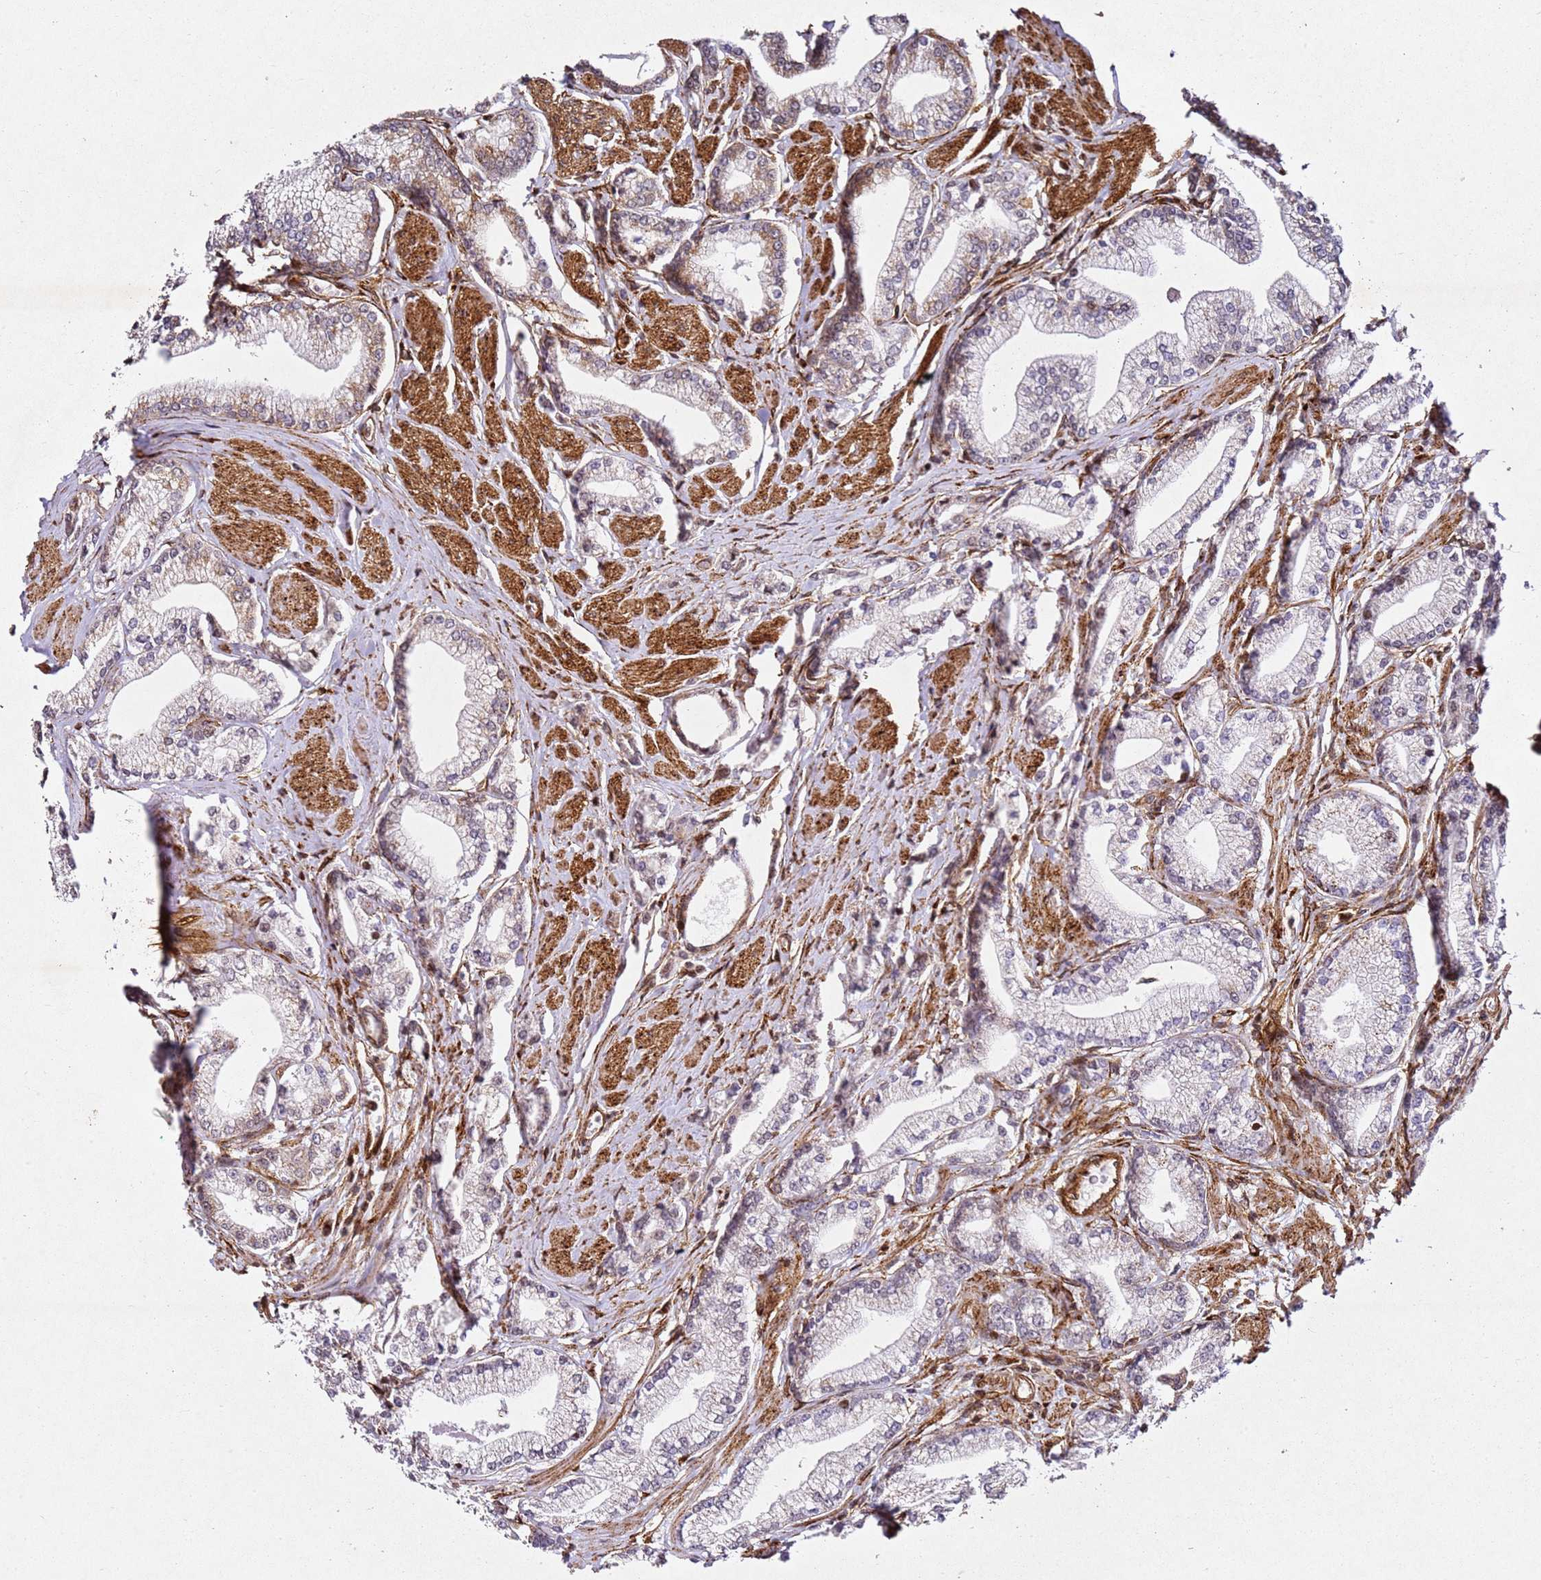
{"staining": {"intensity": "moderate", "quantity": "<25%", "location": "cytoplasmic/membranous"}, "tissue": "prostate cancer", "cell_type": "Tumor cells", "image_type": "cancer", "snomed": [{"axis": "morphology", "description": "Adenocarcinoma, High grade"}, {"axis": "topography", "description": "Prostate"}], "caption": "Human high-grade adenocarcinoma (prostate) stained with a protein marker shows moderate staining in tumor cells.", "gene": "ZNF296", "patient": {"sex": "male", "age": 67}}